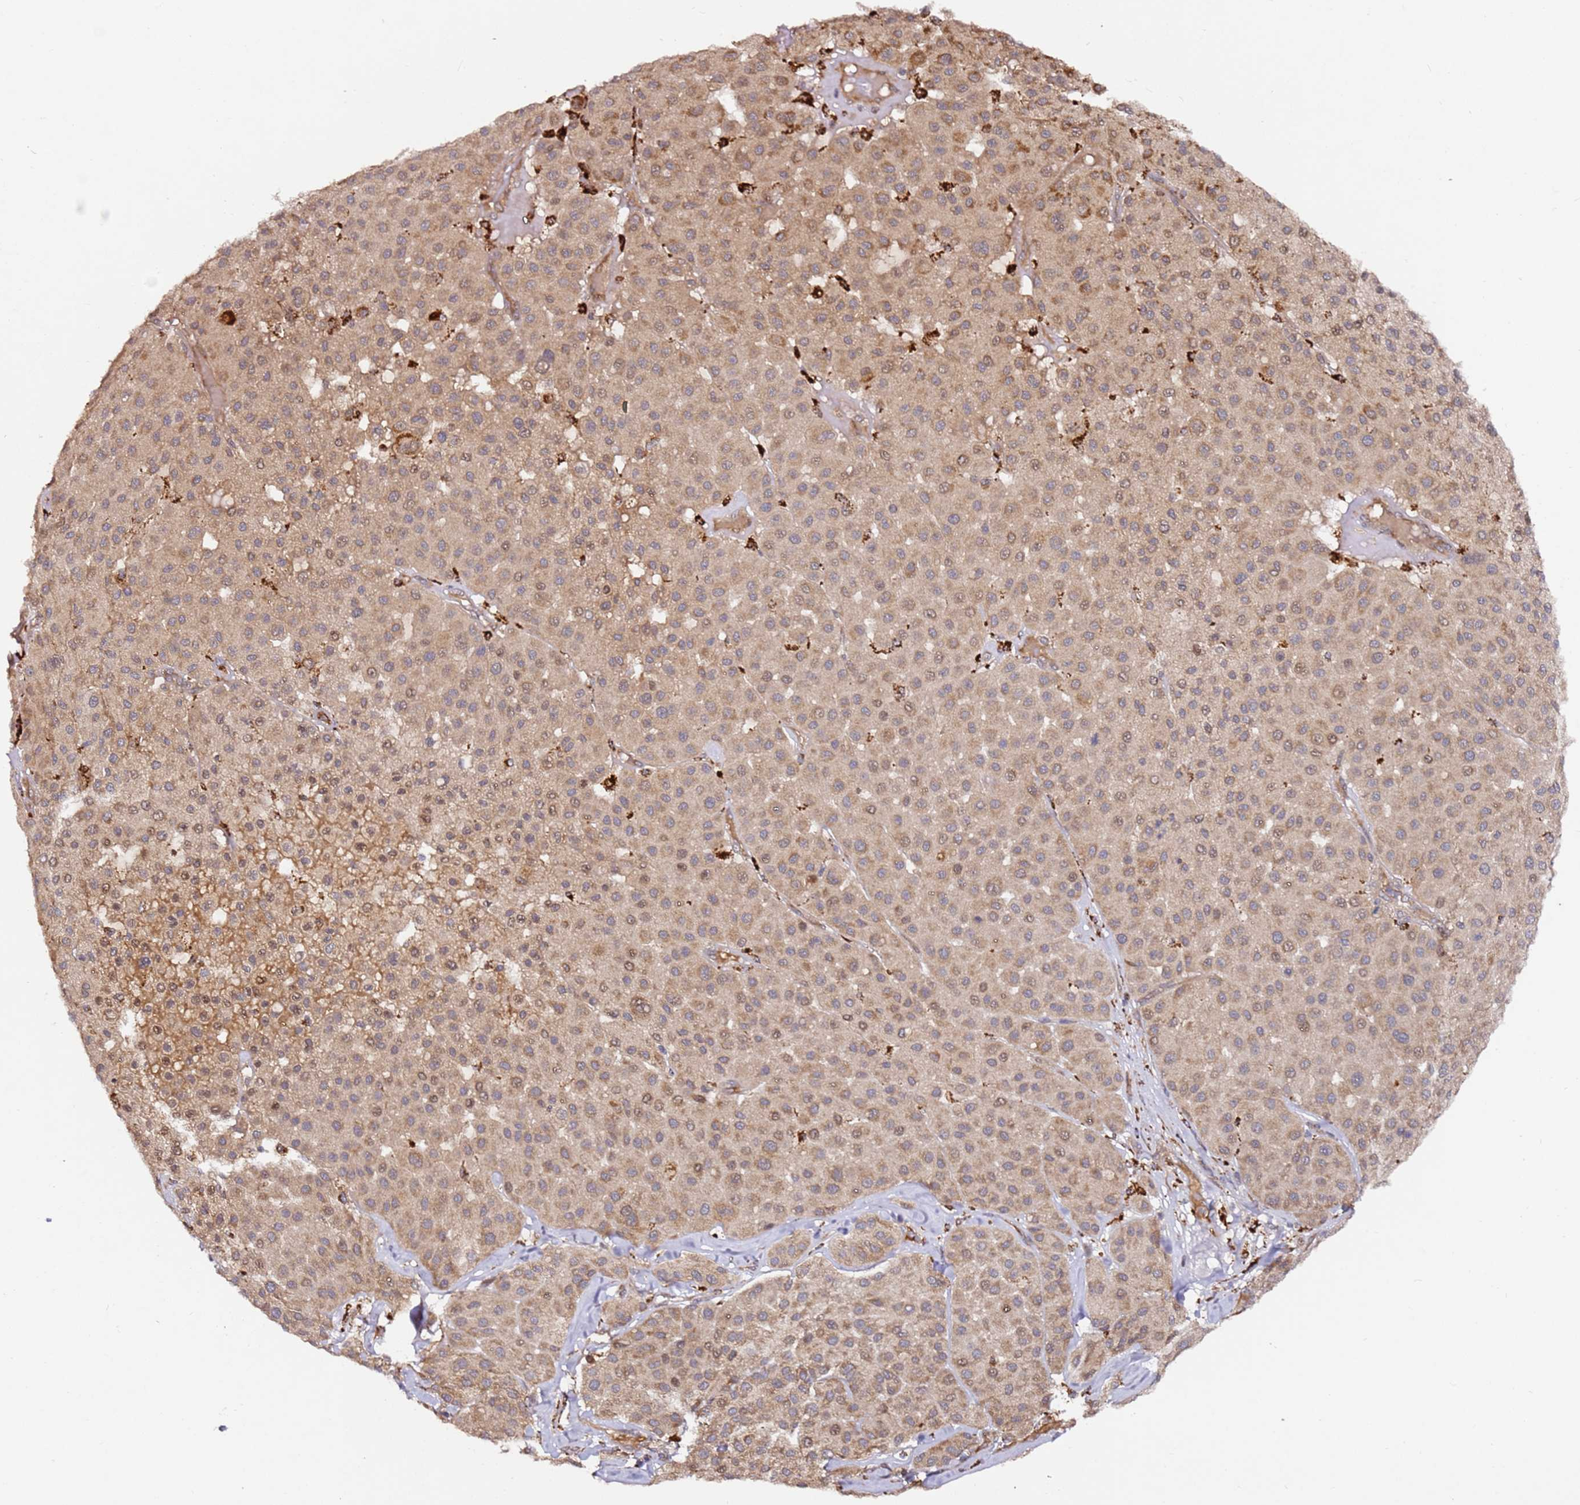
{"staining": {"intensity": "moderate", "quantity": ">75%", "location": "cytoplasmic/membranous"}, "tissue": "melanoma", "cell_type": "Tumor cells", "image_type": "cancer", "snomed": [{"axis": "morphology", "description": "Malignant melanoma, Metastatic site"}, {"axis": "topography", "description": "Smooth muscle"}], "caption": "This is an image of immunohistochemistry staining of malignant melanoma (metastatic site), which shows moderate positivity in the cytoplasmic/membranous of tumor cells.", "gene": "ALG11", "patient": {"sex": "male", "age": 41}}